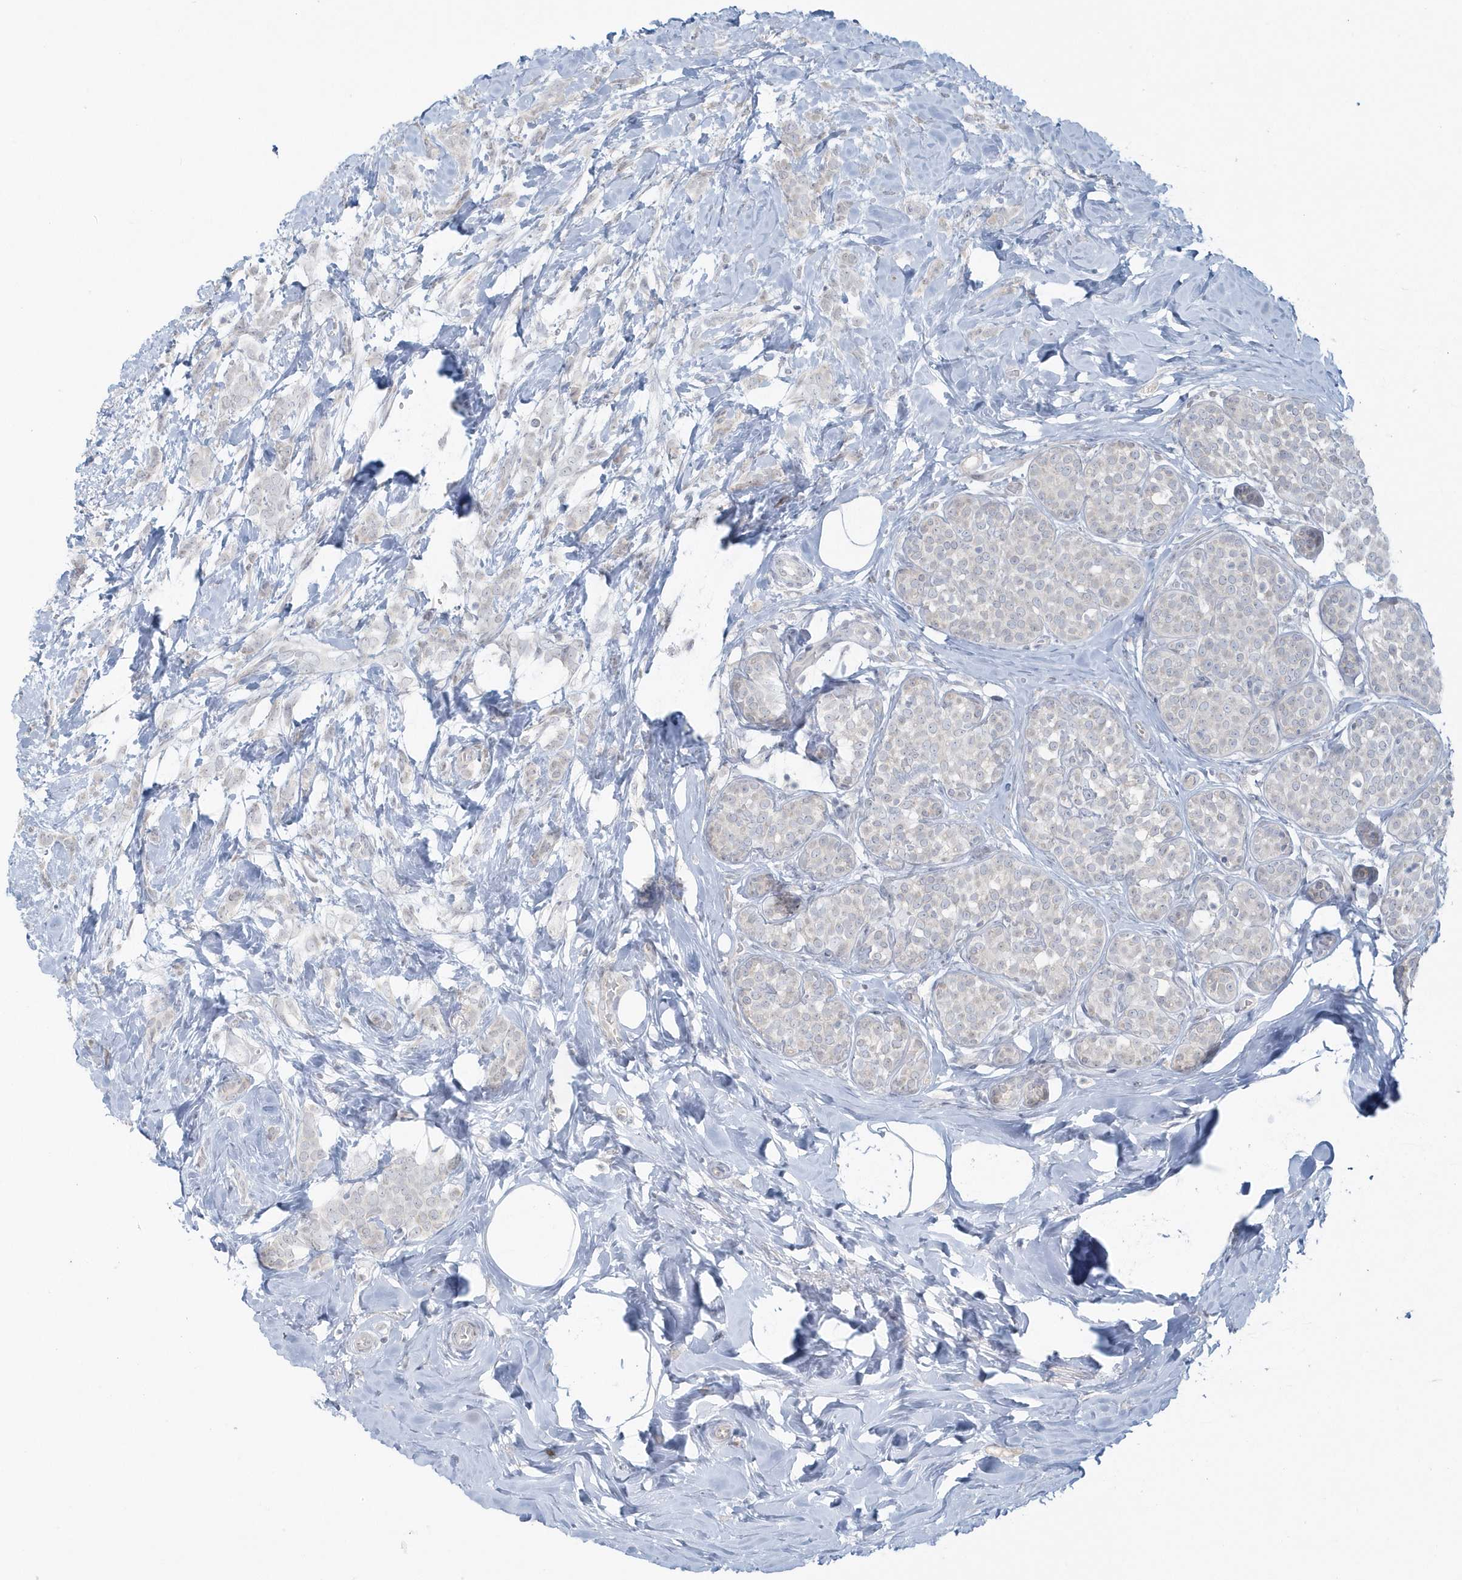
{"staining": {"intensity": "negative", "quantity": "none", "location": "none"}, "tissue": "breast cancer", "cell_type": "Tumor cells", "image_type": "cancer", "snomed": [{"axis": "morphology", "description": "Lobular carcinoma, in situ"}, {"axis": "morphology", "description": "Lobular carcinoma"}, {"axis": "topography", "description": "Breast"}], "caption": "There is no significant expression in tumor cells of breast cancer (lobular carcinoma in situ). Brightfield microscopy of immunohistochemistry stained with DAB (brown) and hematoxylin (blue), captured at high magnification.", "gene": "BLTP3A", "patient": {"sex": "female", "age": 41}}